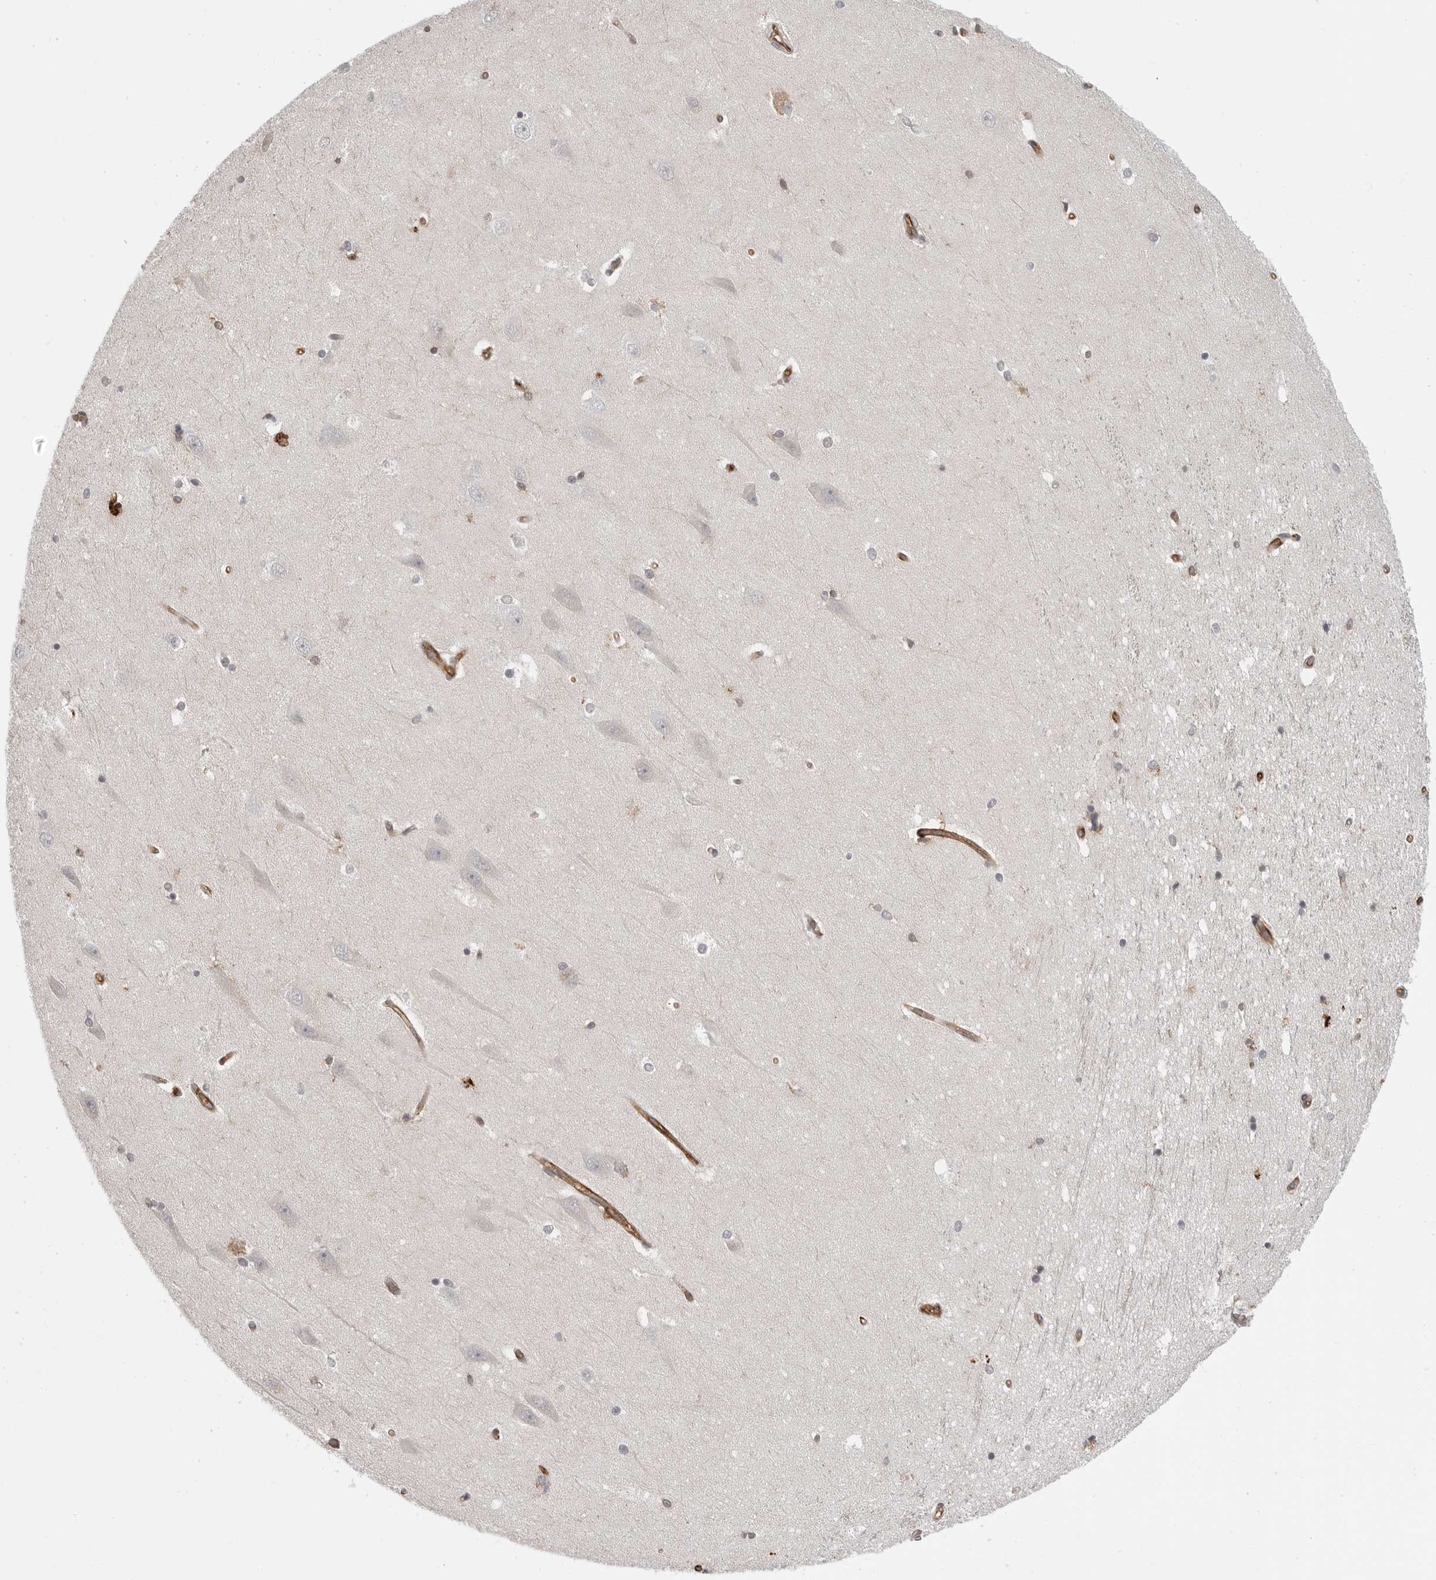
{"staining": {"intensity": "negative", "quantity": "none", "location": "none"}, "tissue": "hippocampus", "cell_type": "Glial cells", "image_type": "normal", "snomed": [{"axis": "morphology", "description": "Normal tissue, NOS"}, {"axis": "topography", "description": "Hippocampus"}], "caption": "This is an IHC photomicrograph of normal human hippocampus. There is no expression in glial cells.", "gene": "IFNGR1", "patient": {"sex": "male", "age": 45}}